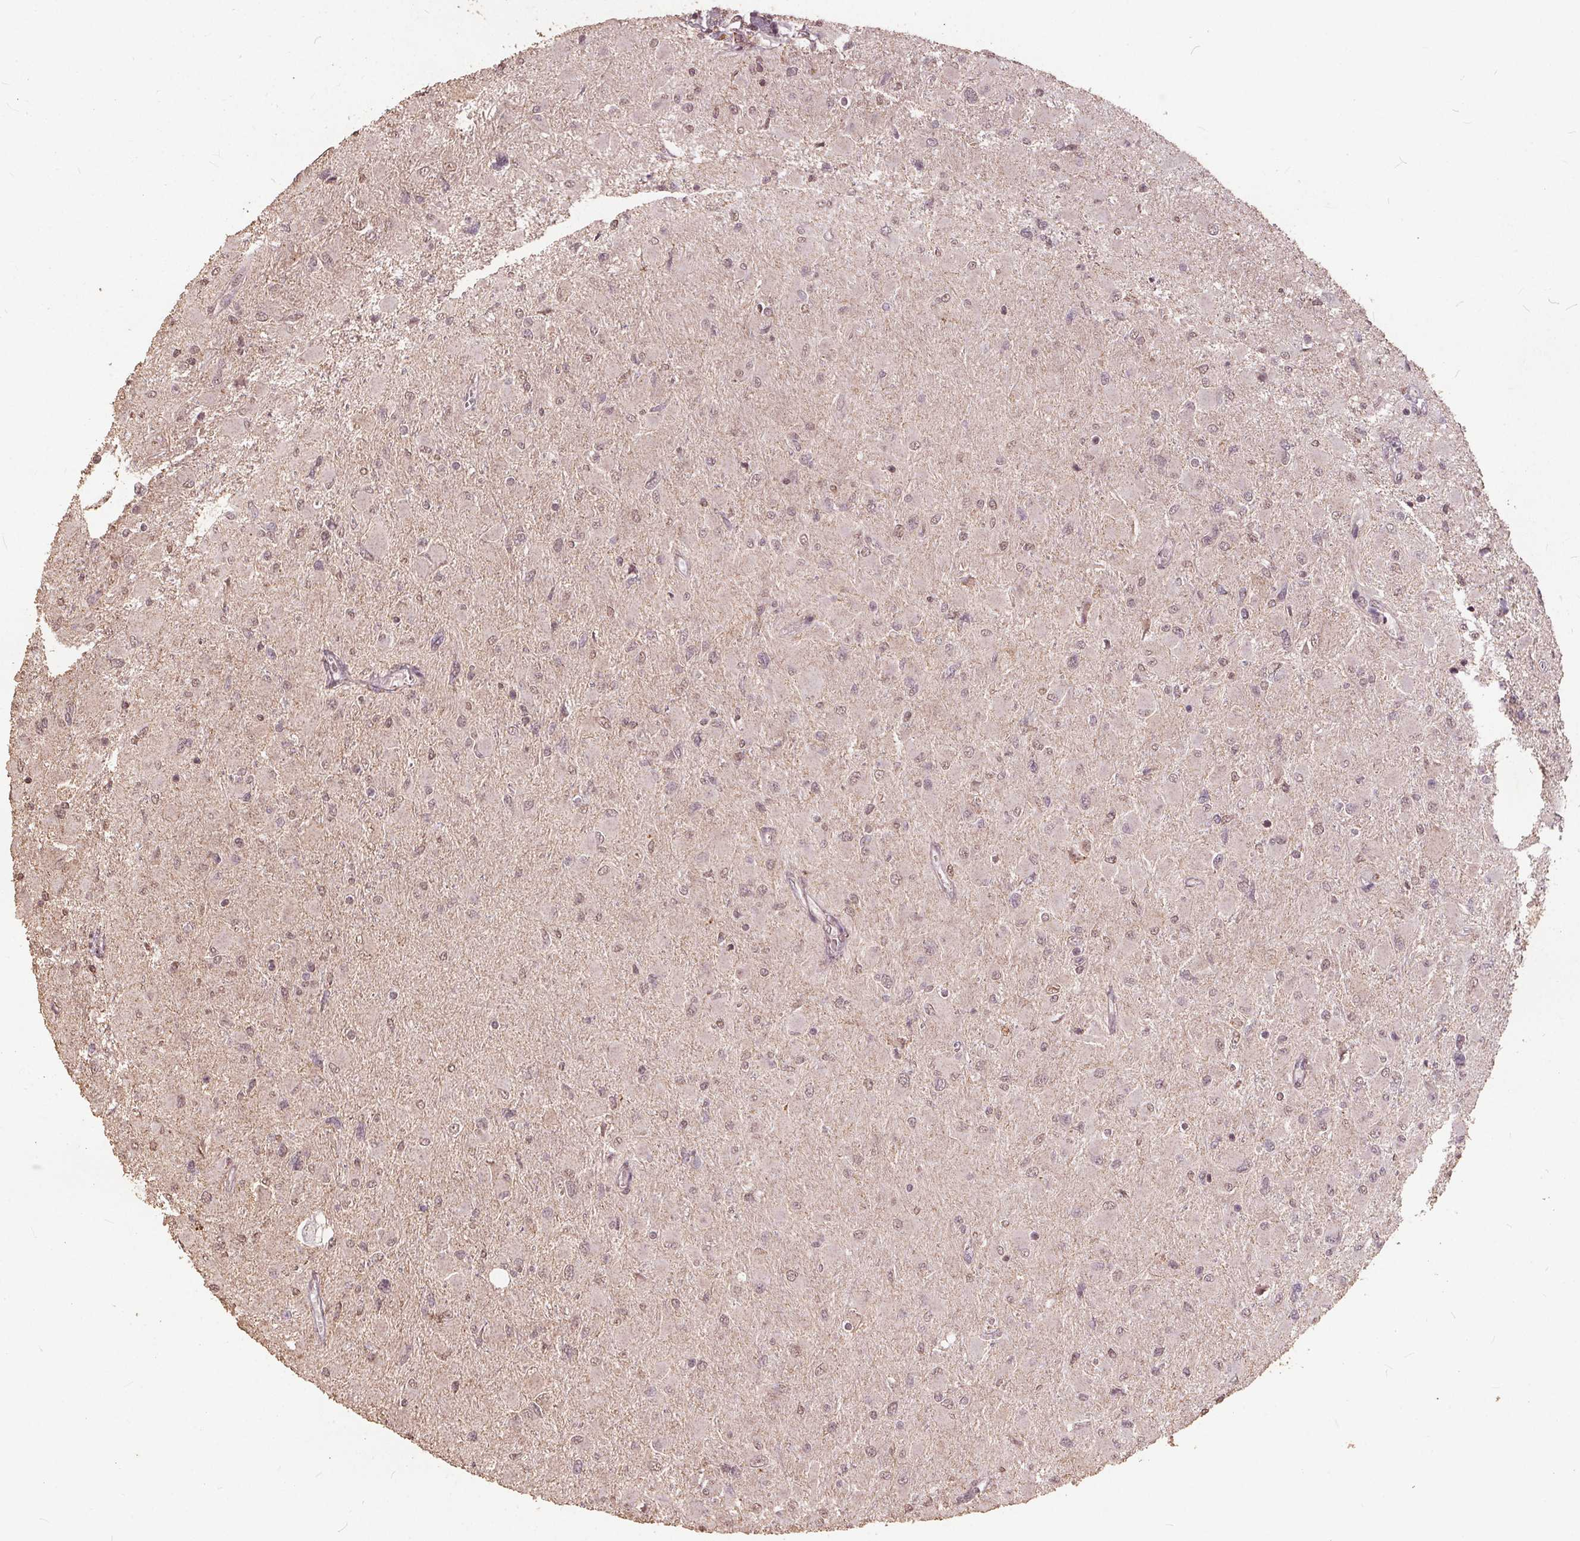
{"staining": {"intensity": "weak", "quantity": "<25%", "location": "nuclear"}, "tissue": "glioma", "cell_type": "Tumor cells", "image_type": "cancer", "snomed": [{"axis": "morphology", "description": "Glioma, malignant, High grade"}, {"axis": "topography", "description": "Cerebral cortex"}], "caption": "This is a histopathology image of immunohistochemistry staining of glioma, which shows no positivity in tumor cells.", "gene": "DSG3", "patient": {"sex": "female", "age": 36}}